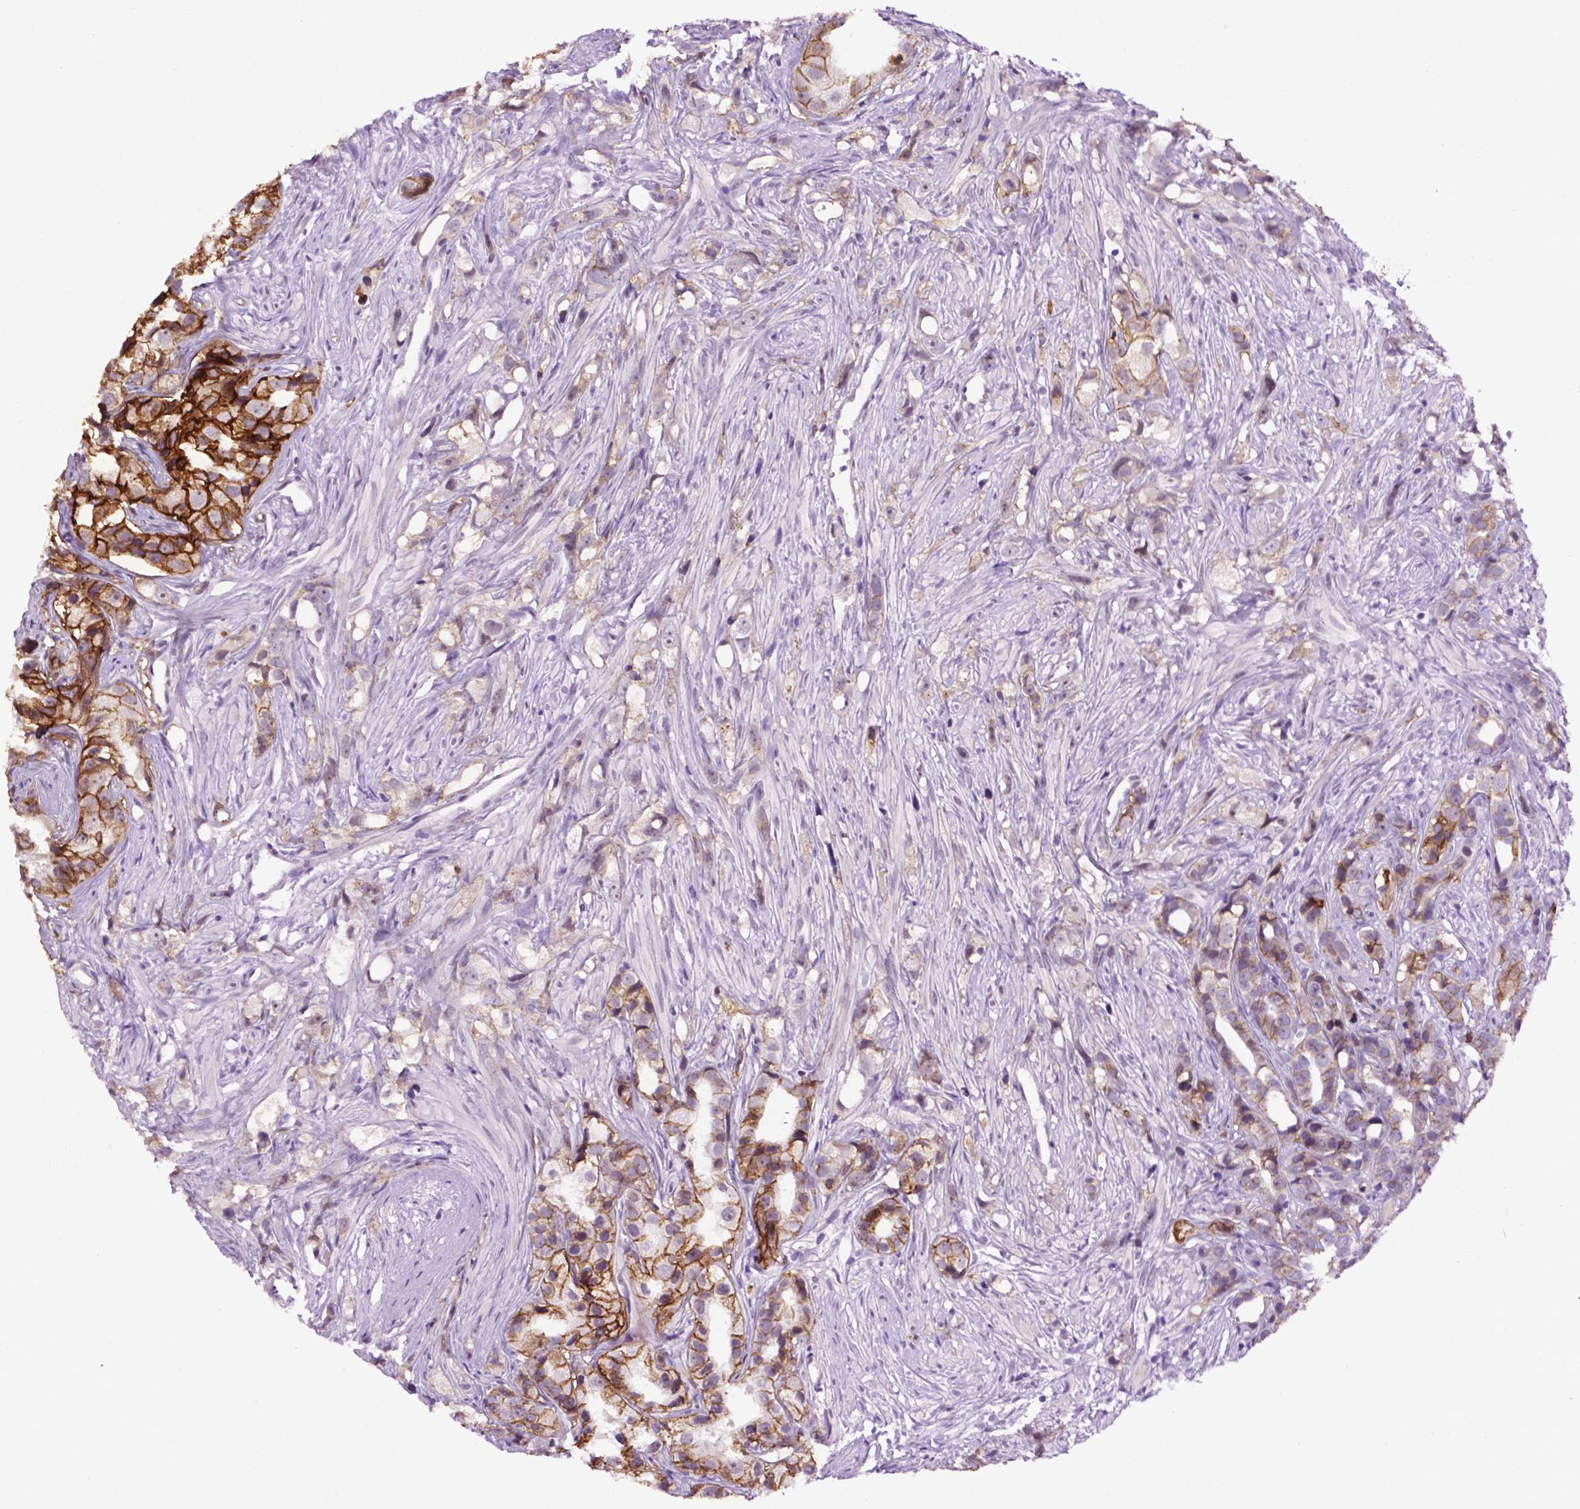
{"staining": {"intensity": "strong", "quantity": "25%-75%", "location": "cytoplasmic/membranous"}, "tissue": "prostate cancer", "cell_type": "Tumor cells", "image_type": "cancer", "snomed": [{"axis": "morphology", "description": "Adenocarcinoma, High grade"}, {"axis": "topography", "description": "Prostate"}], "caption": "Approximately 25%-75% of tumor cells in prostate high-grade adenocarcinoma reveal strong cytoplasmic/membranous protein expression as visualized by brown immunohistochemical staining.", "gene": "TACSTD2", "patient": {"sex": "male", "age": 75}}